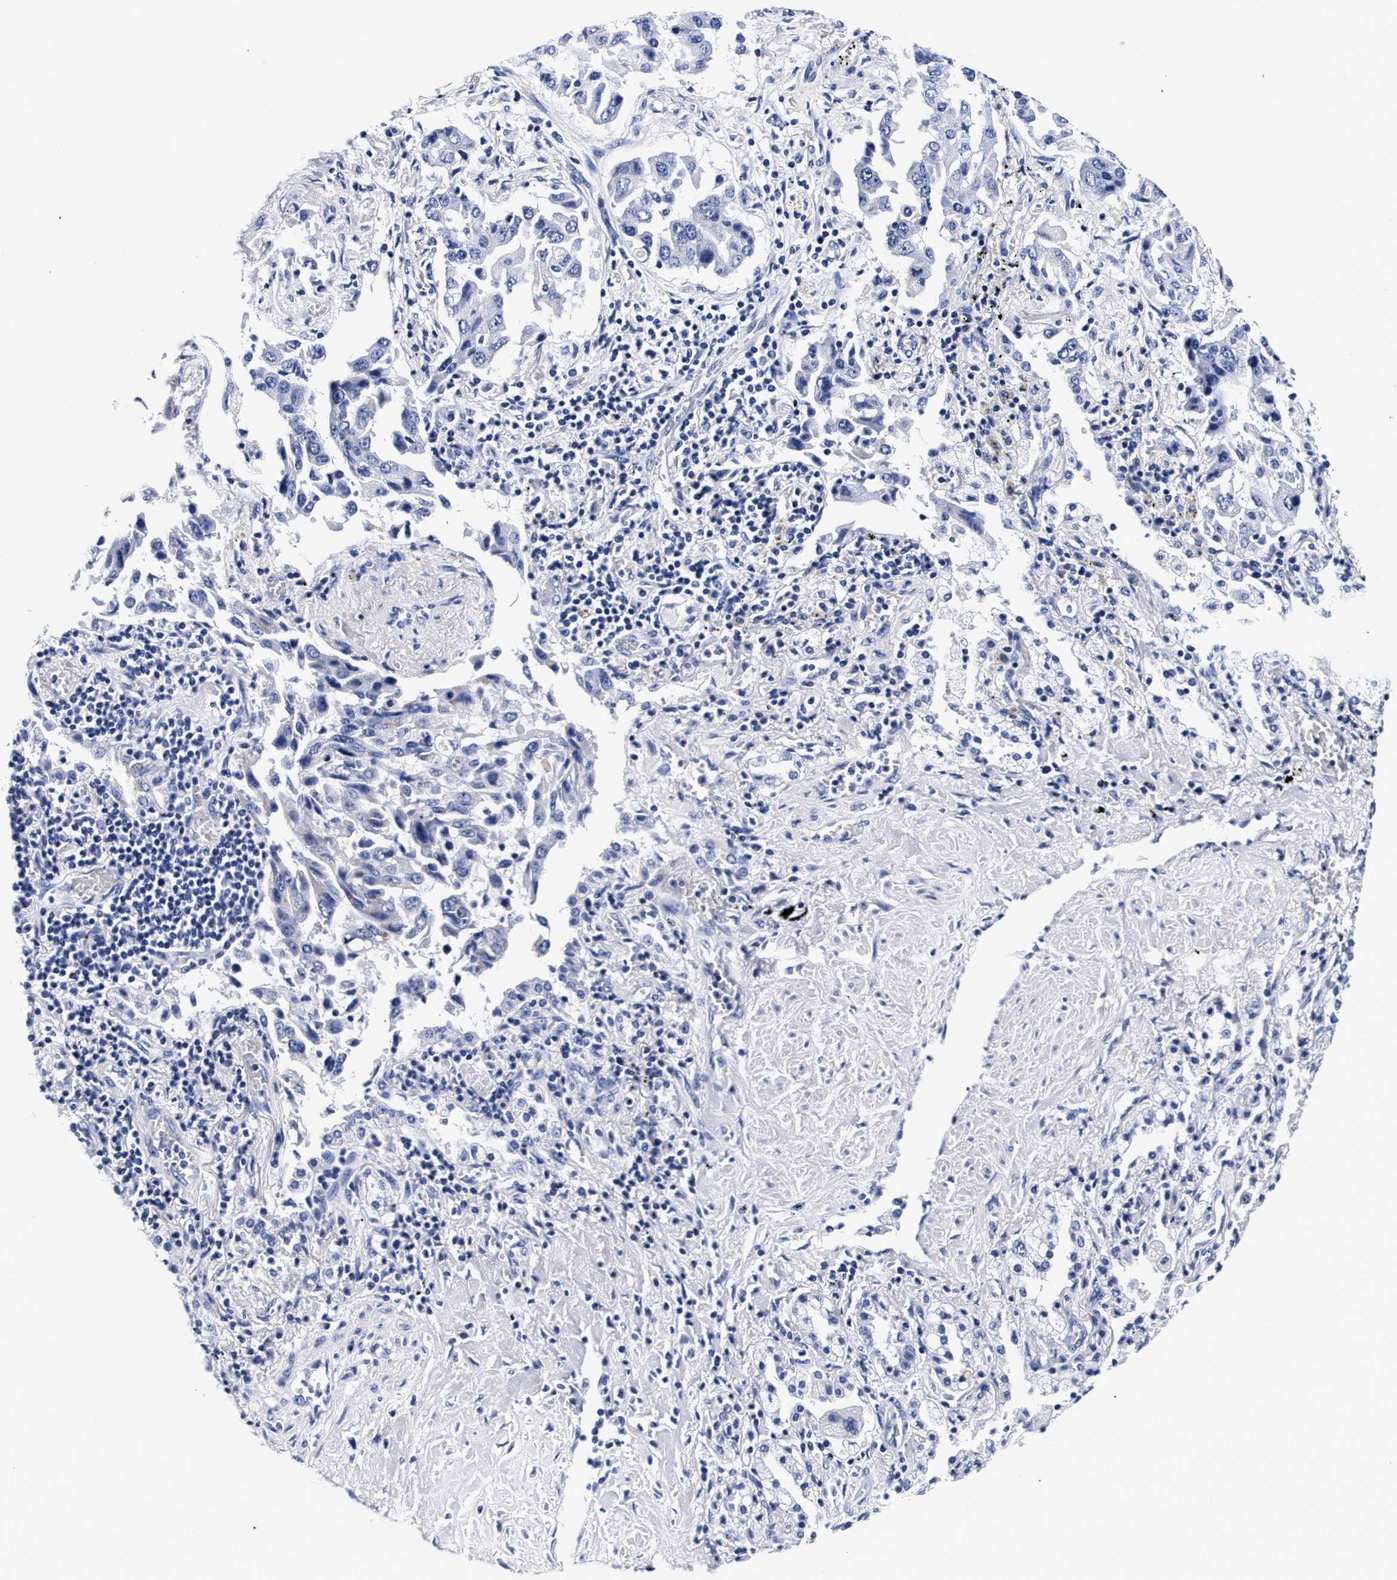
{"staining": {"intensity": "negative", "quantity": "none", "location": "none"}, "tissue": "lung cancer", "cell_type": "Tumor cells", "image_type": "cancer", "snomed": [{"axis": "morphology", "description": "Adenocarcinoma, NOS"}, {"axis": "topography", "description": "Lung"}], "caption": "This photomicrograph is of lung cancer stained with IHC to label a protein in brown with the nuclei are counter-stained blue. There is no positivity in tumor cells.", "gene": "RAB3B", "patient": {"sex": "female", "age": 65}}